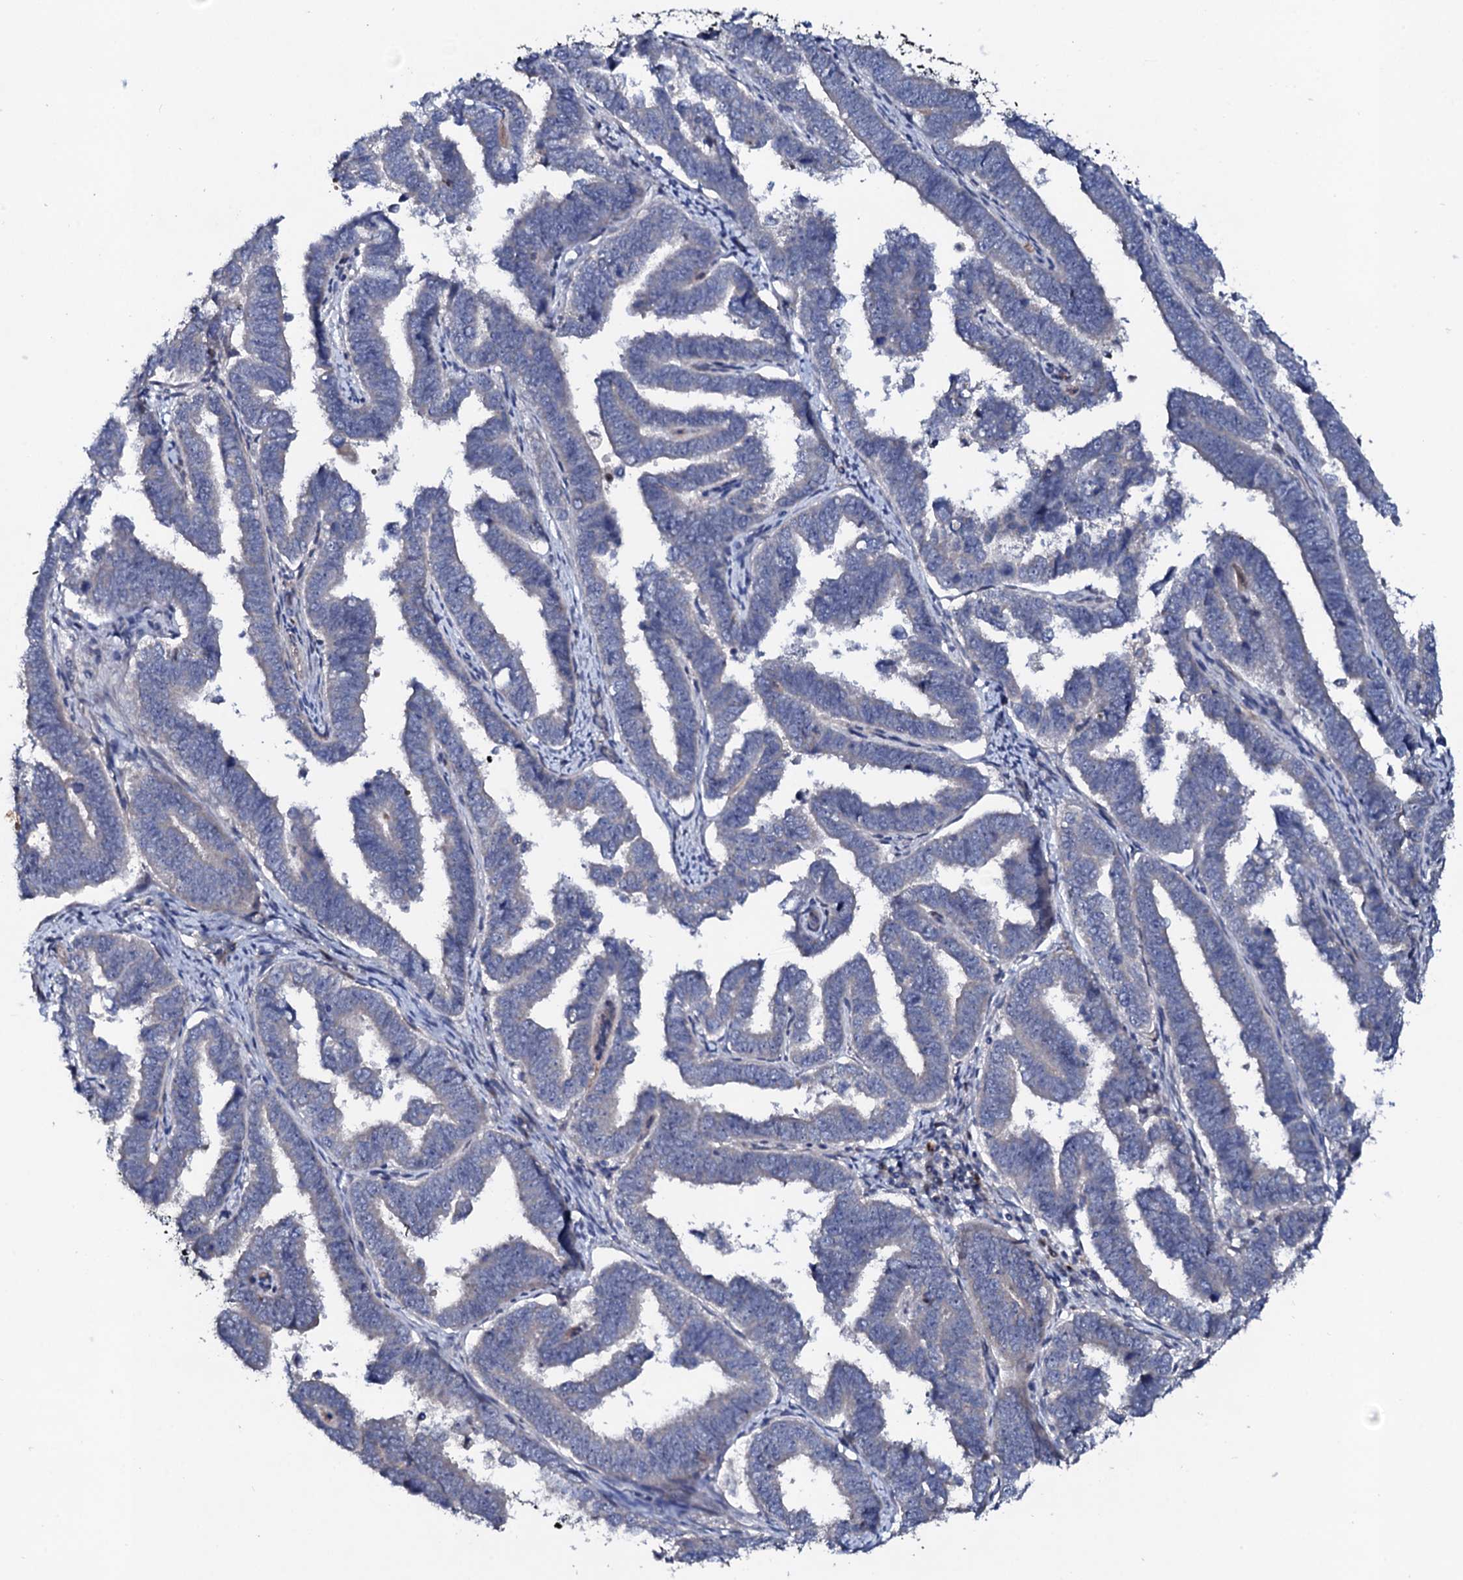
{"staining": {"intensity": "negative", "quantity": "none", "location": "none"}, "tissue": "endometrial cancer", "cell_type": "Tumor cells", "image_type": "cancer", "snomed": [{"axis": "morphology", "description": "Adenocarcinoma, NOS"}, {"axis": "topography", "description": "Endometrium"}], "caption": "Human endometrial cancer (adenocarcinoma) stained for a protein using immunohistochemistry (IHC) reveals no positivity in tumor cells.", "gene": "COG6", "patient": {"sex": "female", "age": 75}}